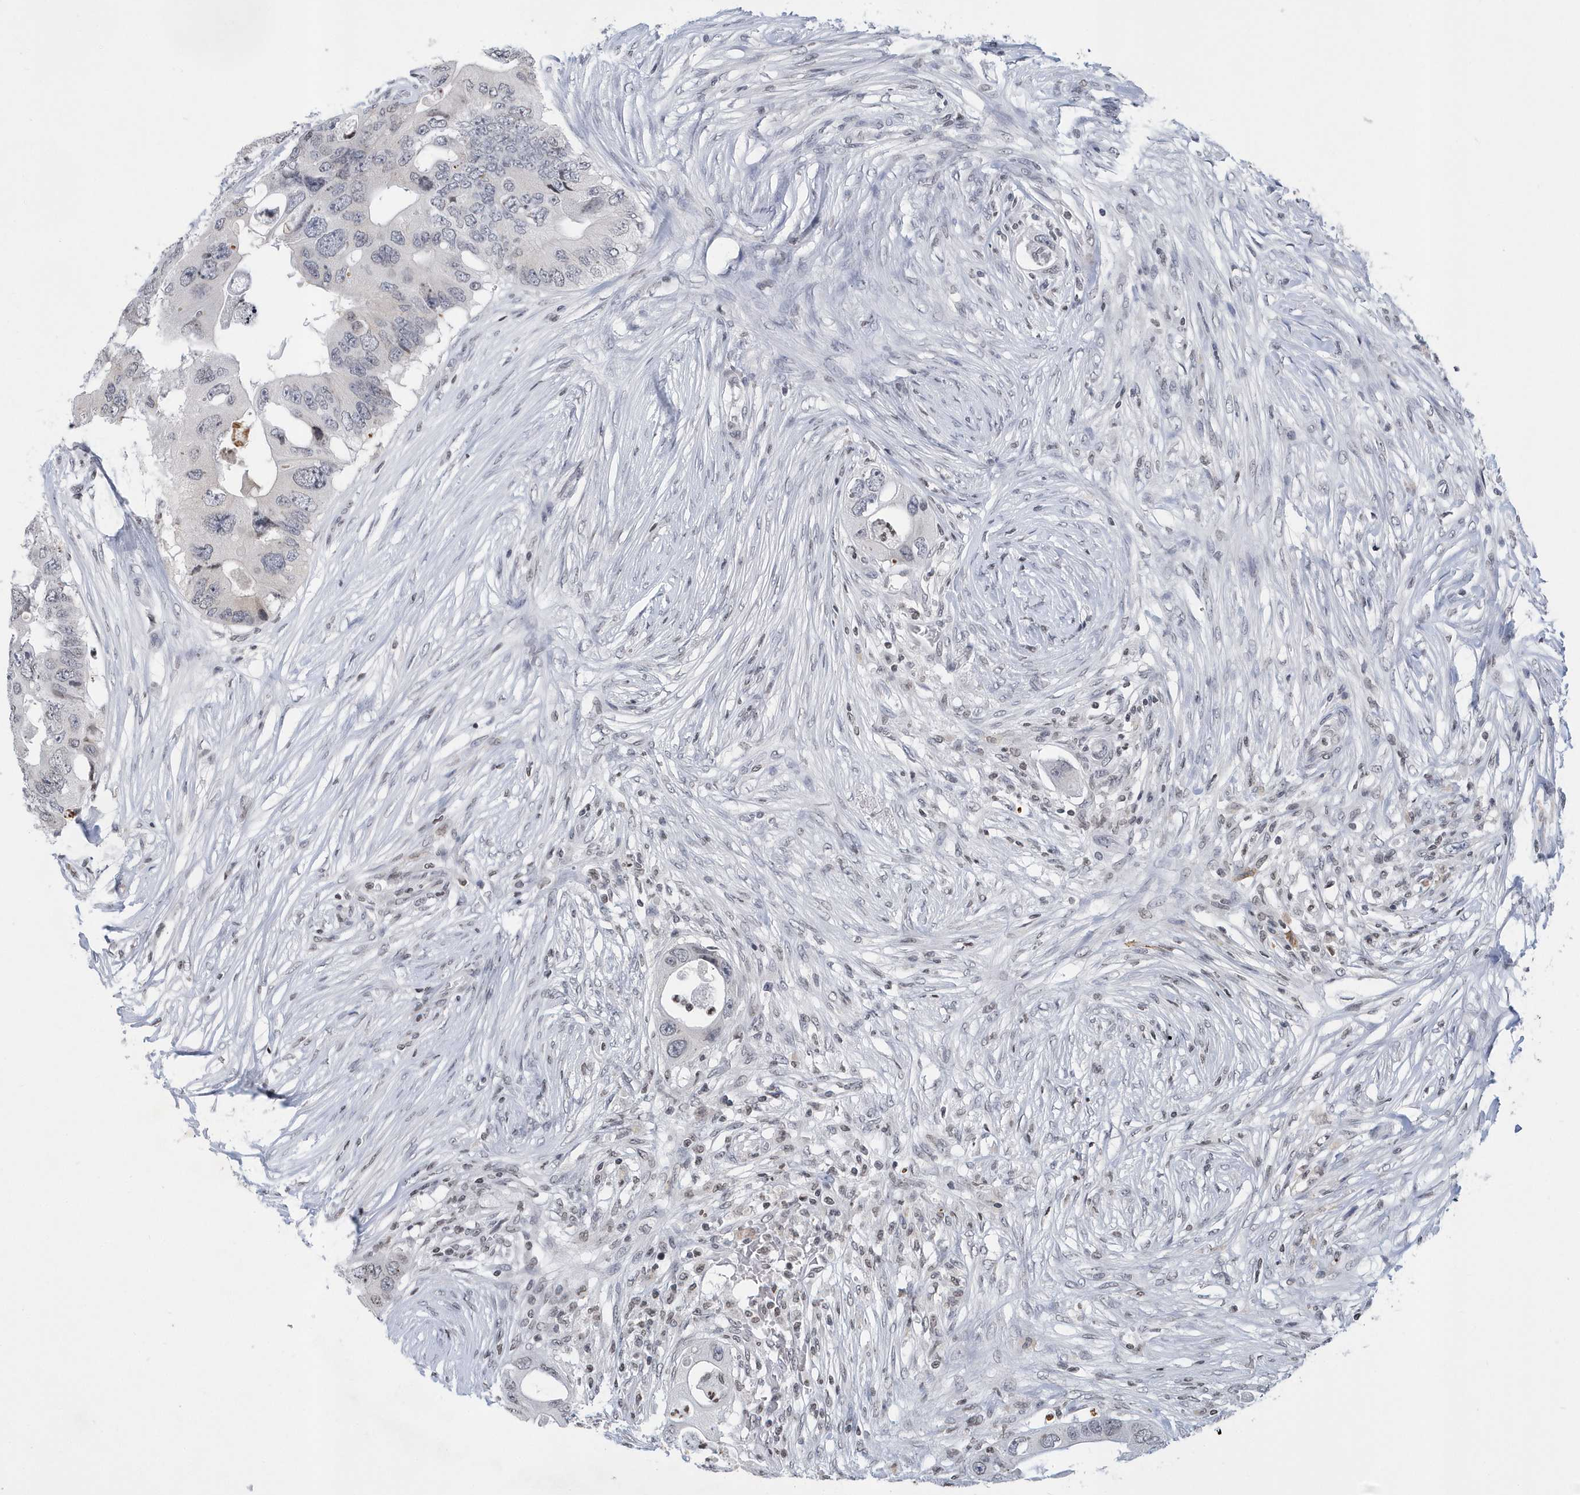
{"staining": {"intensity": "weak", "quantity": "<25%", "location": "cytoplasmic/membranous"}, "tissue": "colorectal cancer", "cell_type": "Tumor cells", "image_type": "cancer", "snomed": [{"axis": "morphology", "description": "Adenocarcinoma, NOS"}, {"axis": "topography", "description": "Colon"}], "caption": "Immunohistochemistry of human colorectal adenocarcinoma demonstrates no staining in tumor cells.", "gene": "VWA5B2", "patient": {"sex": "male", "age": 71}}